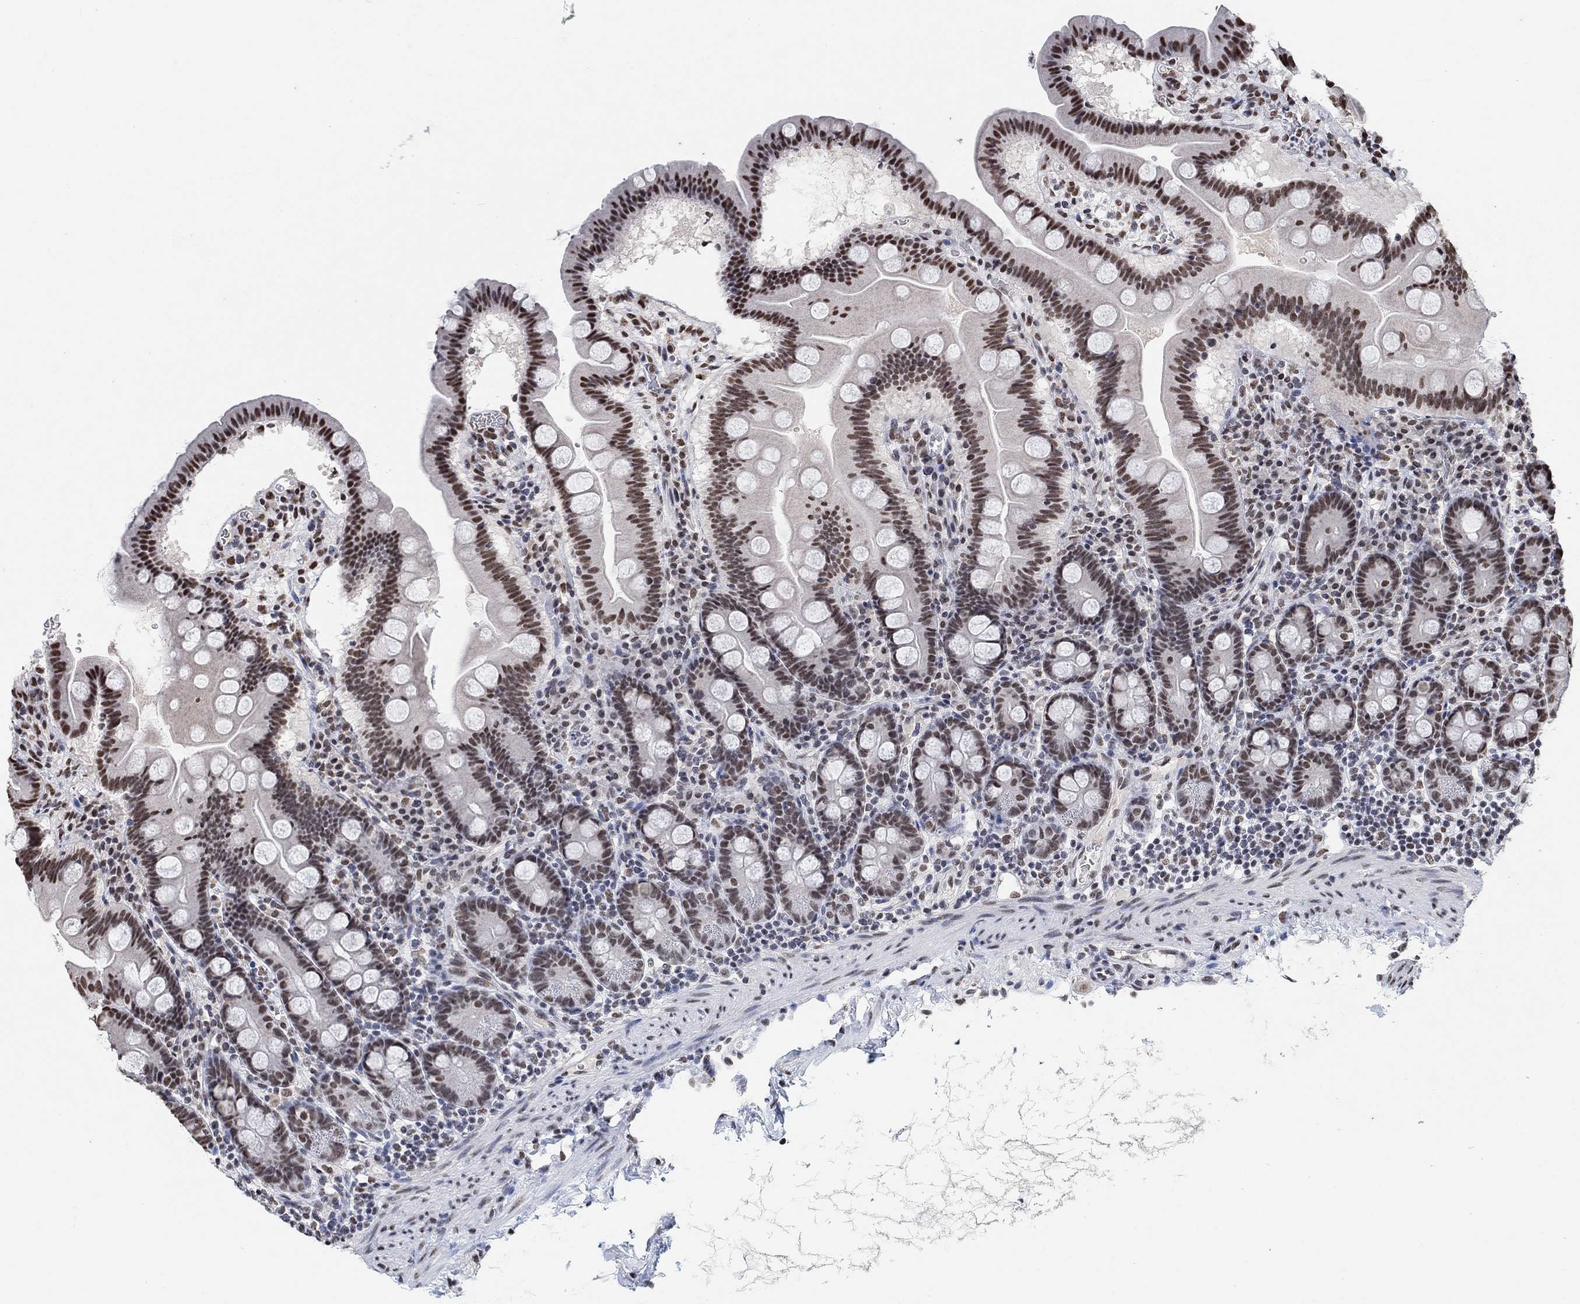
{"staining": {"intensity": "moderate", "quantity": ">75%", "location": "nuclear"}, "tissue": "duodenum", "cell_type": "Glandular cells", "image_type": "normal", "snomed": [{"axis": "morphology", "description": "Normal tissue, NOS"}, {"axis": "topography", "description": "Duodenum"}], "caption": "A brown stain highlights moderate nuclear expression of a protein in glandular cells of benign duodenum. The staining was performed using DAB, with brown indicating positive protein expression. Nuclei are stained blue with hematoxylin.", "gene": "USP39", "patient": {"sex": "male", "age": 59}}